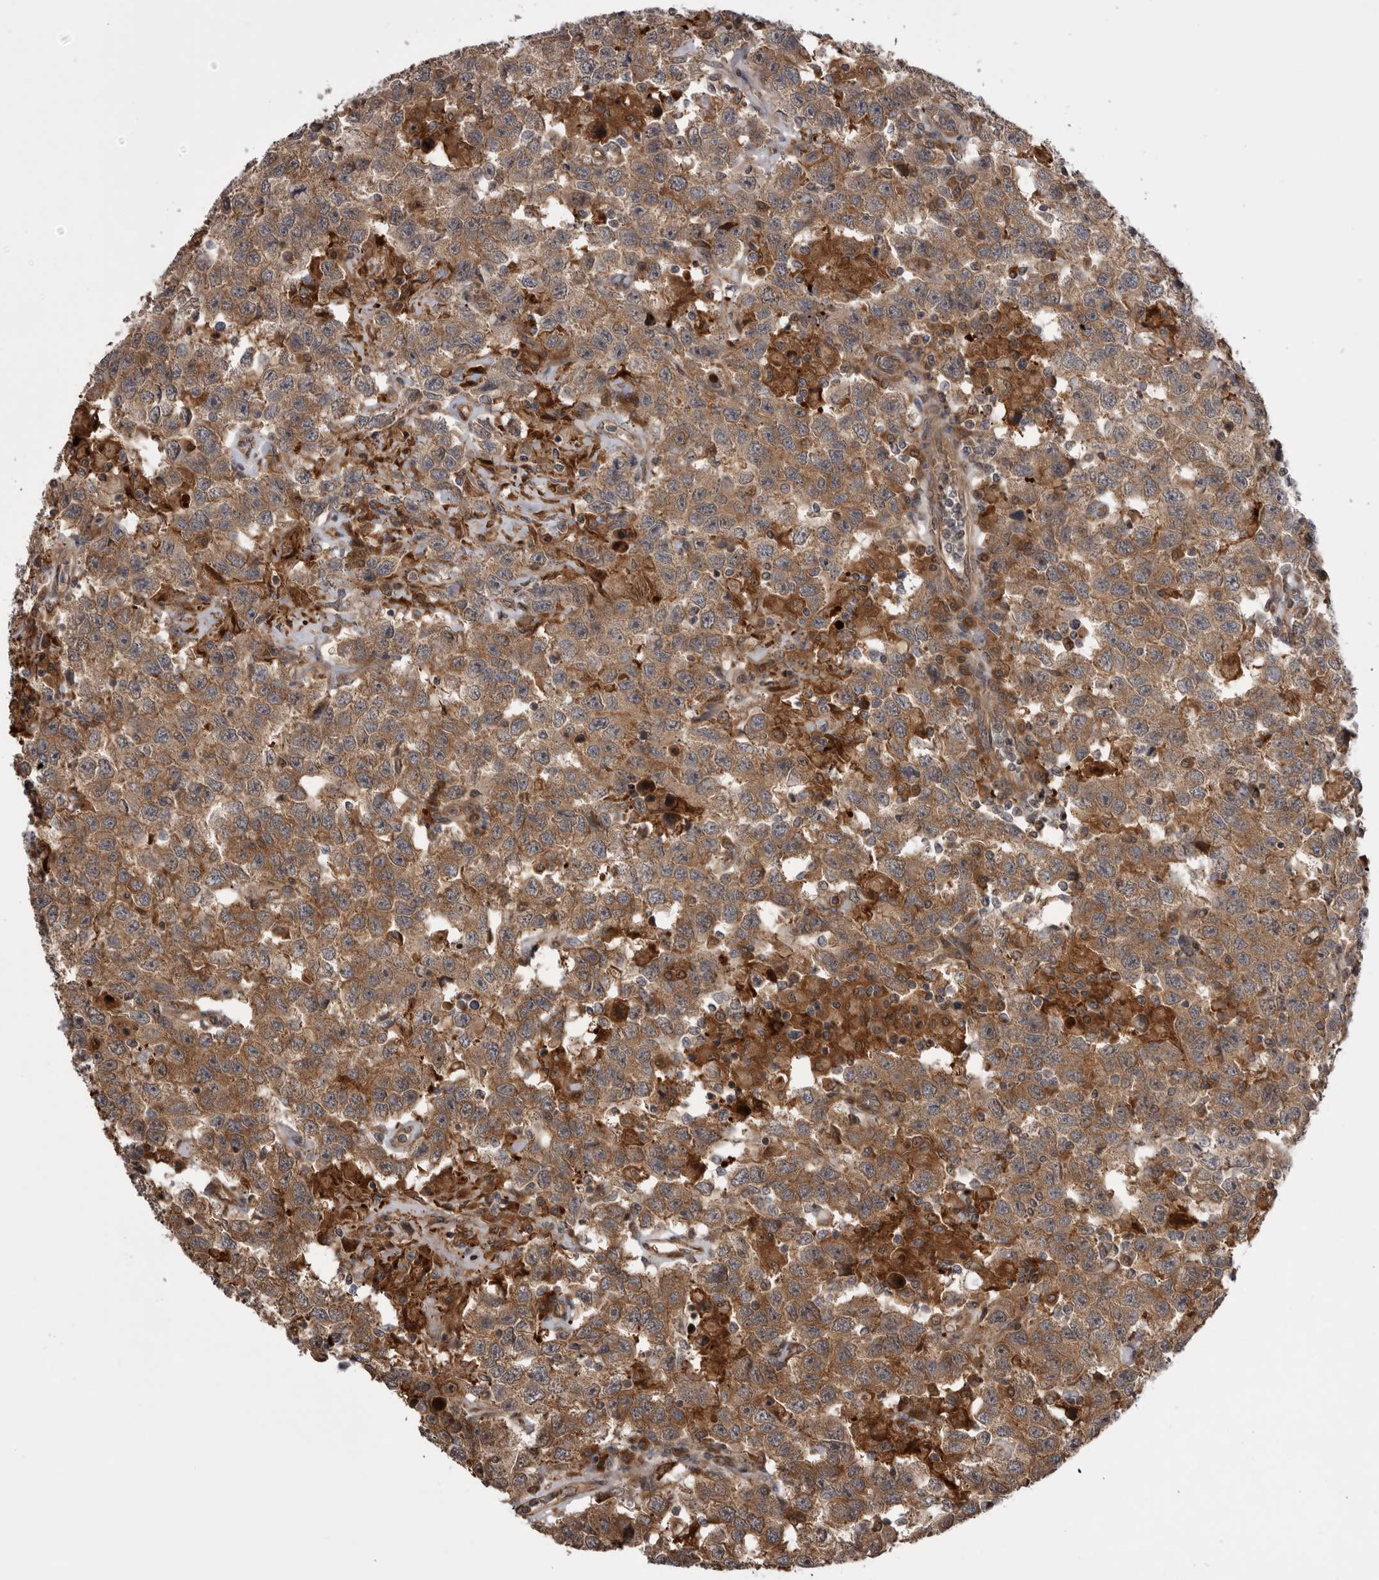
{"staining": {"intensity": "moderate", "quantity": ">75%", "location": "cytoplasmic/membranous"}, "tissue": "testis cancer", "cell_type": "Tumor cells", "image_type": "cancer", "snomed": [{"axis": "morphology", "description": "Seminoma, NOS"}, {"axis": "topography", "description": "Testis"}], "caption": "Testis cancer tissue demonstrates moderate cytoplasmic/membranous expression in about >75% of tumor cells", "gene": "RAB3GAP2", "patient": {"sex": "male", "age": 41}}